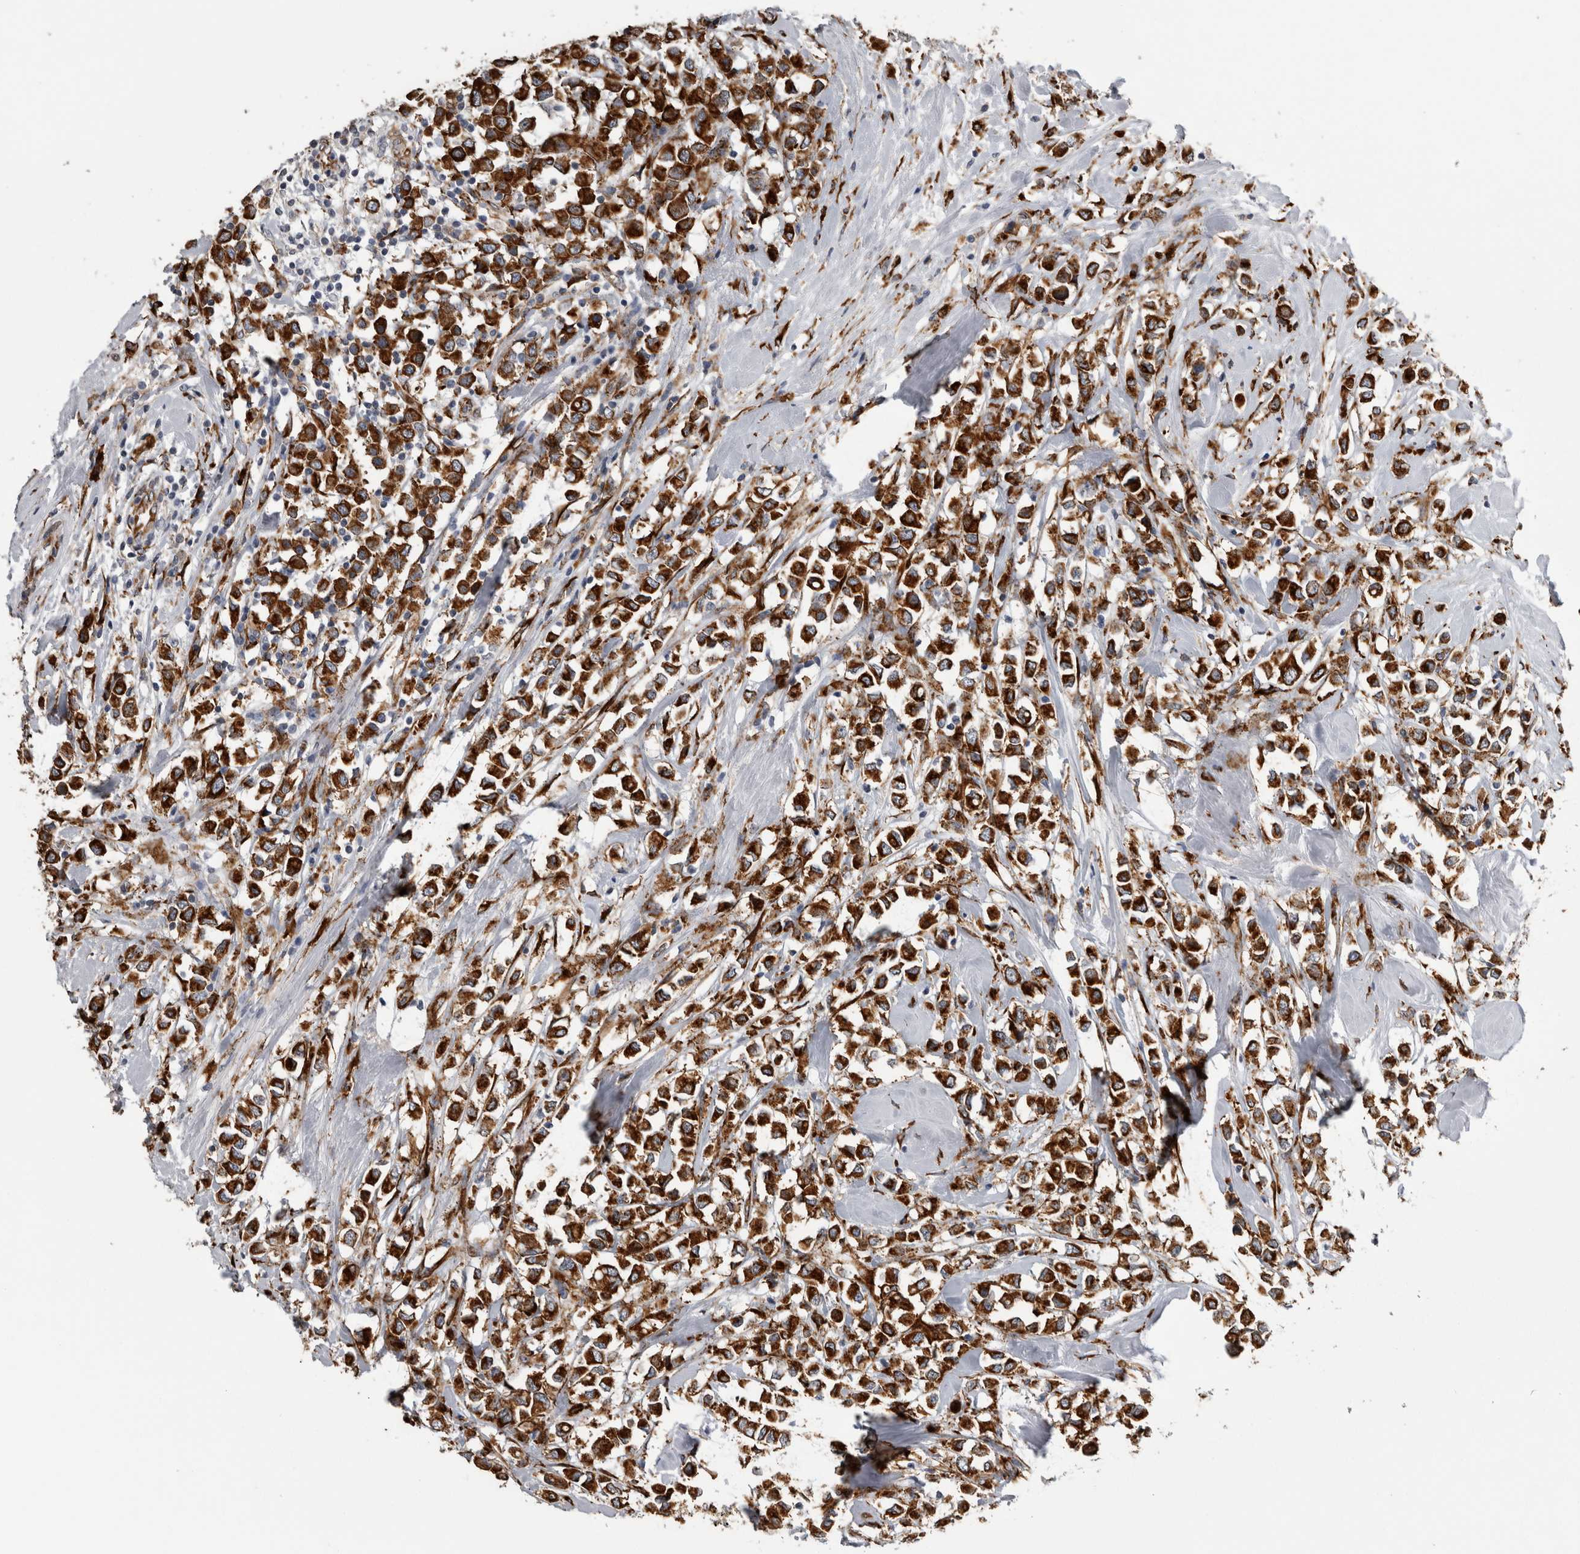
{"staining": {"intensity": "strong", "quantity": ">75%", "location": "cytoplasmic/membranous"}, "tissue": "breast cancer", "cell_type": "Tumor cells", "image_type": "cancer", "snomed": [{"axis": "morphology", "description": "Duct carcinoma"}, {"axis": "topography", "description": "Breast"}], "caption": "Strong cytoplasmic/membranous positivity for a protein is present in approximately >75% of tumor cells of breast cancer (invasive ductal carcinoma) using immunohistochemistry (IHC).", "gene": "FHIP2B", "patient": {"sex": "female", "age": 61}}